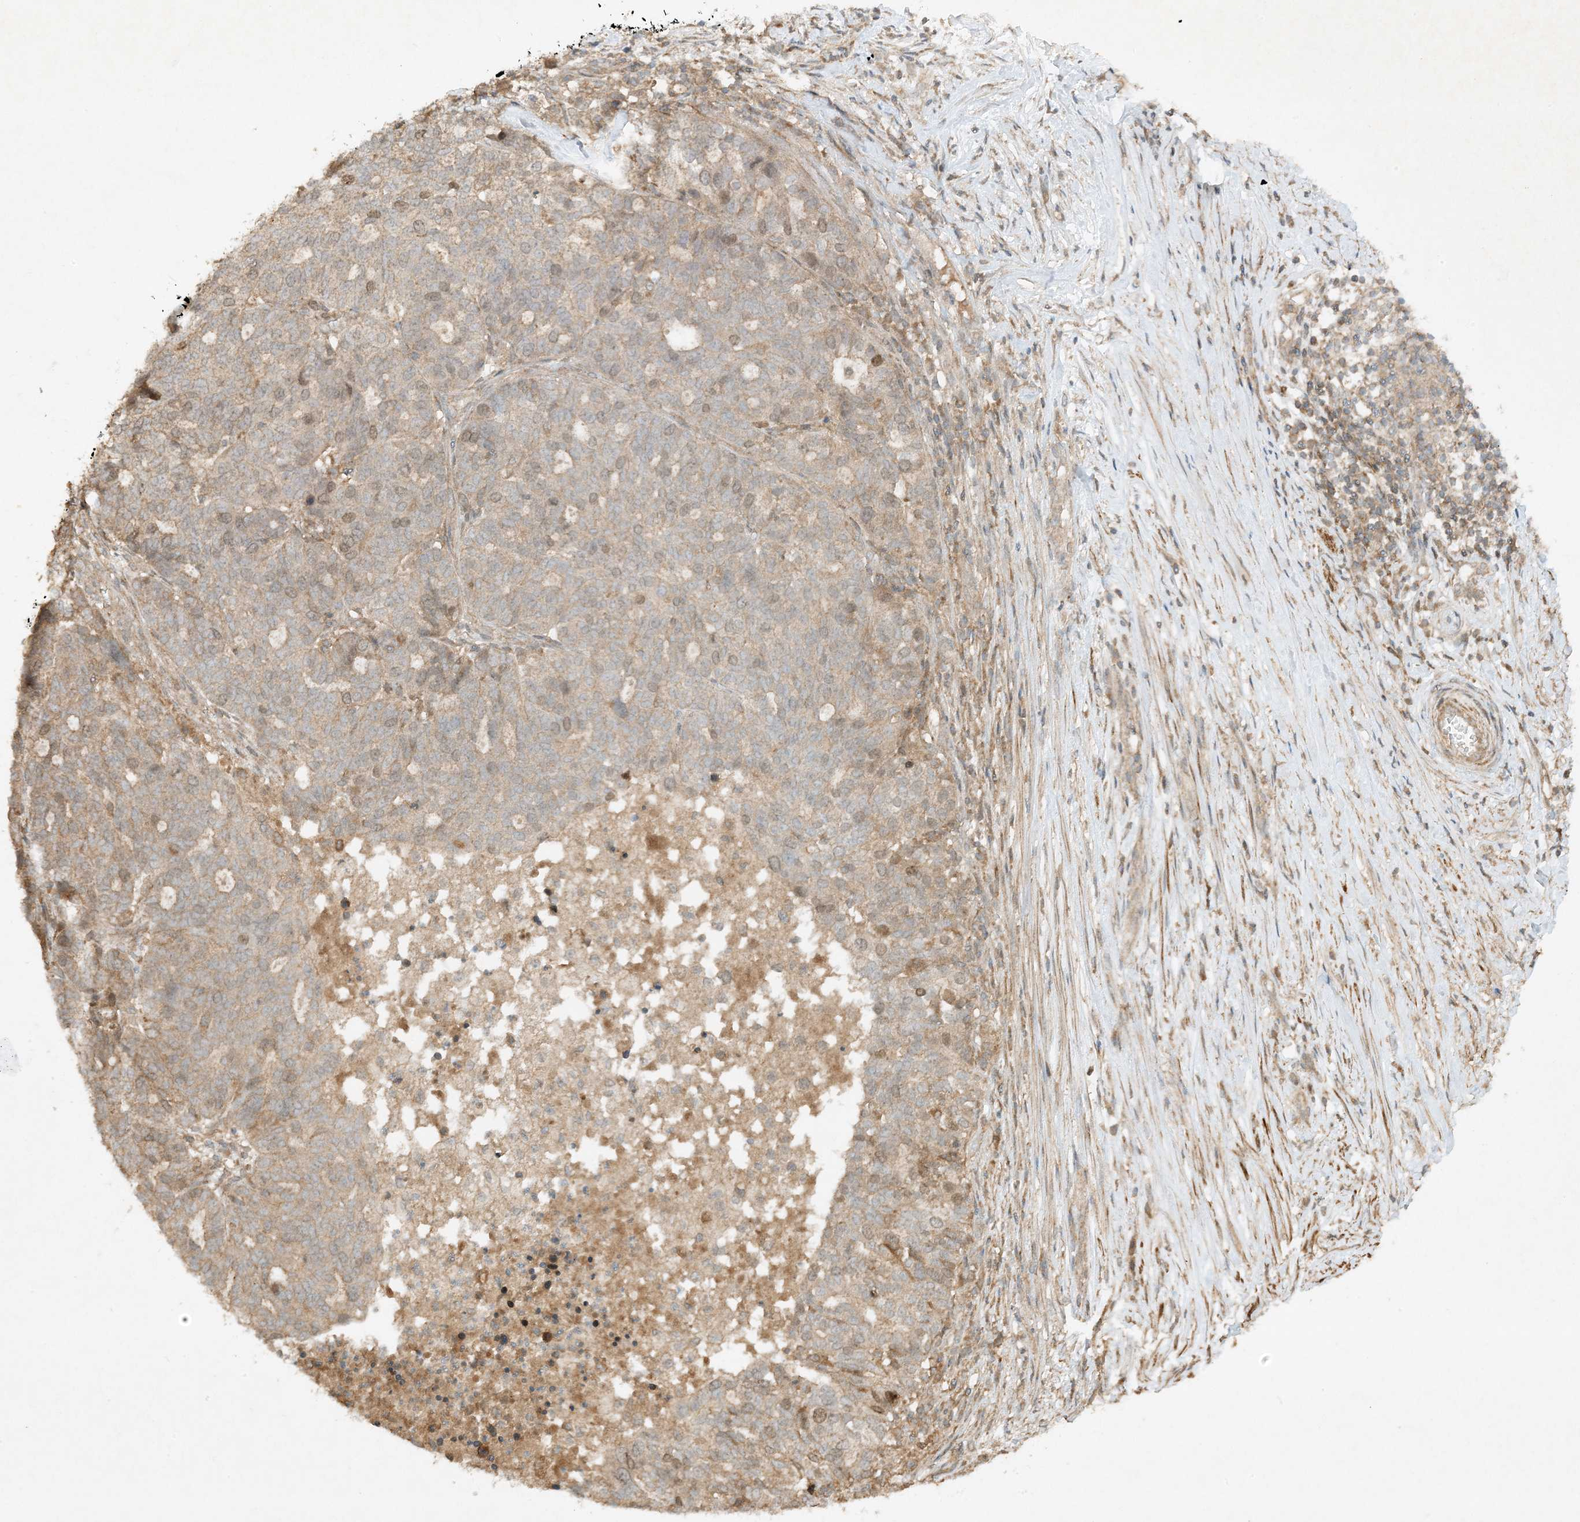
{"staining": {"intensity": "weak", "quantity": "25%-75%", "location": "cytoplasmic/membranous"}, "tissue": "ovarian cancer", "cell_type": "Tumor cells", "image_type": "cancer", "snomed": [{"axis": "morphology", "description": "Cystadenocarcinoma, serous, NOS"}, {"axis": "topography", "description": "Ovary"}], "caption": "Protein positivity by IHC exhibits weak cytoplasmic/membranous expression in approximately 25%-75% of tumor cells in ovarian serous cystadenocarcinoma.", "gene": "XRN1", "patient": {"sex": "female", "age": 59}}